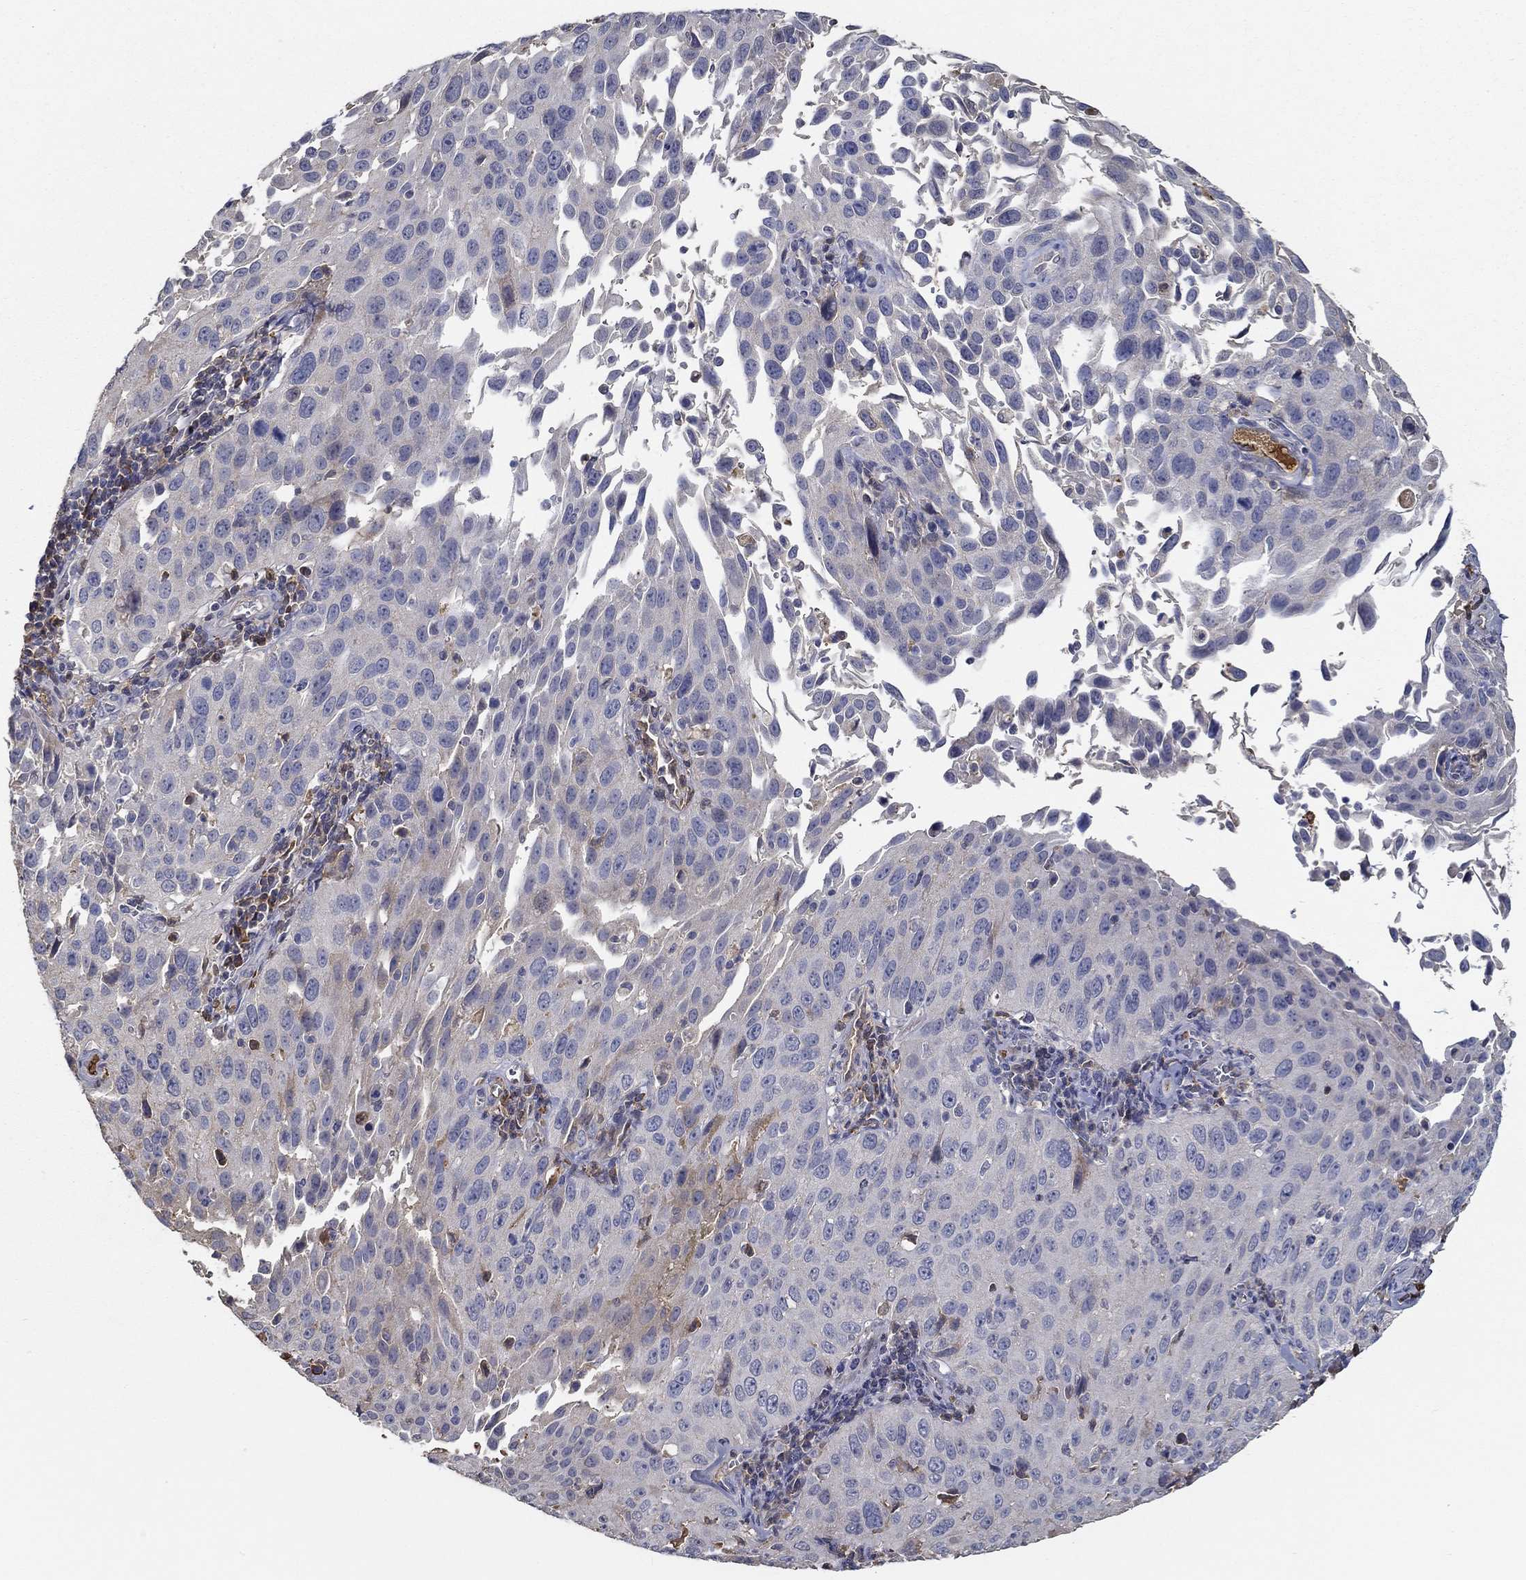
{"staining": {"intensity": "negative", "quantity": "none", "location": "none"}, "tissue": "cervical cancer", "cell_type": "Tumor cells", "image_type": "cancer", "snomed": [{"axis": "morphology", "description": "Squamous cell carcinoma, NOS"}, {"axis": "topography", "description": "Cervix"}], "caption": "The photomicrograph shows no significant positivity in tumor cells of cervical cancer.", "gene": "IL10", "patient": {"sex": "female", "age": 26}}